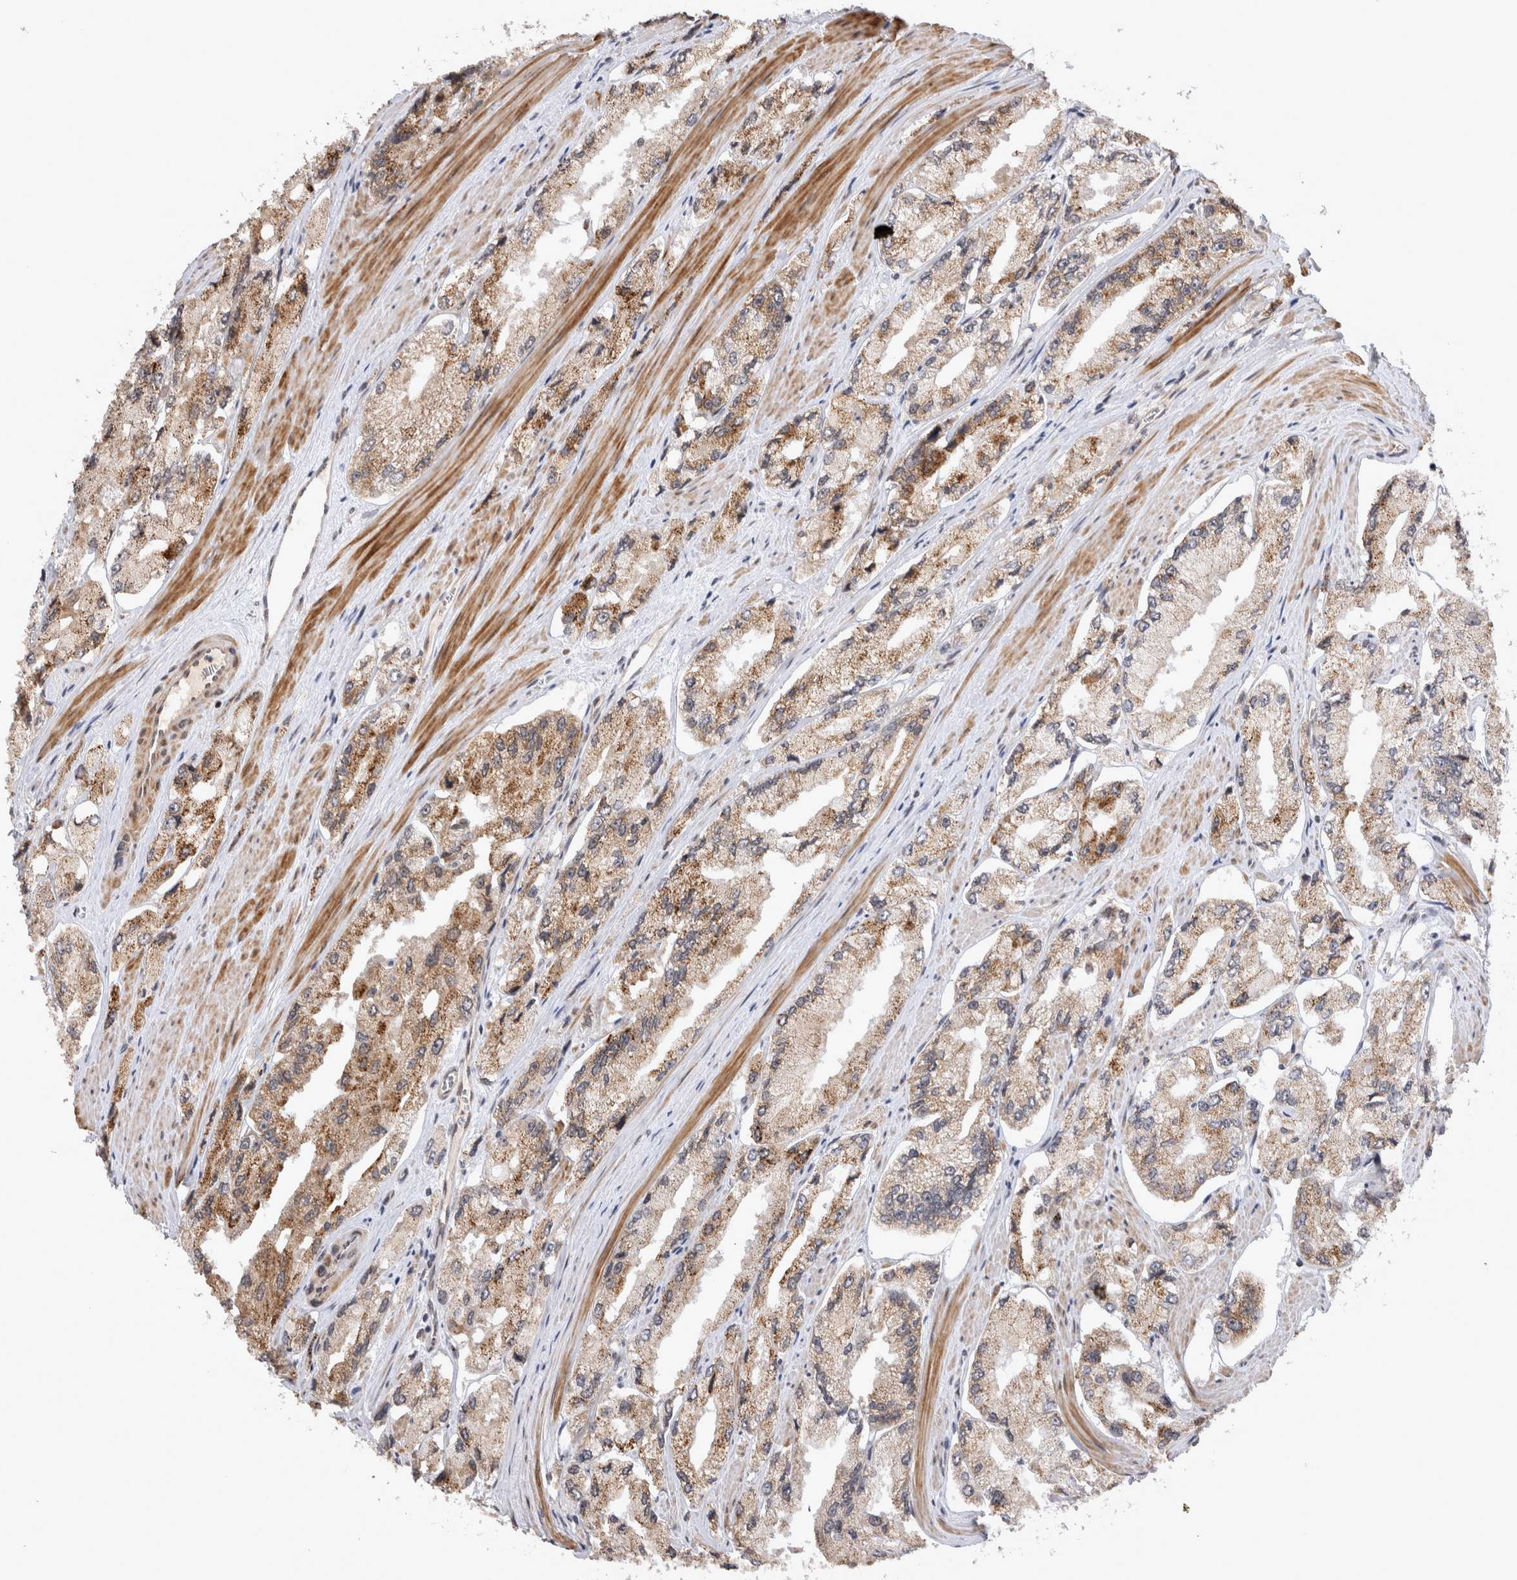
{"staining": {"intensity": "moderate", "quantity": ">75%", "location": "cytoplasmic/membranous"}, "tissue": "prostate cancer", "cell_type": "Tumor cells", "image_type": "cancer", "snomed": [{"axis": "morphology", "description": "Adenocarcinoma, High grade"}, {"axis": "topography", "description": "Prostate"}], "caption": "An immunohistochemistry (IHC) histopathology image of neoplastic tissue is shown. Protein staining in brown highlights moderate cytoplasmic/membranous positivity in prostate adenocarcinoma (high-grade) within tumor cells.", "gene": "TMEM65", "patient": {"sex": "male", "age": 58}}